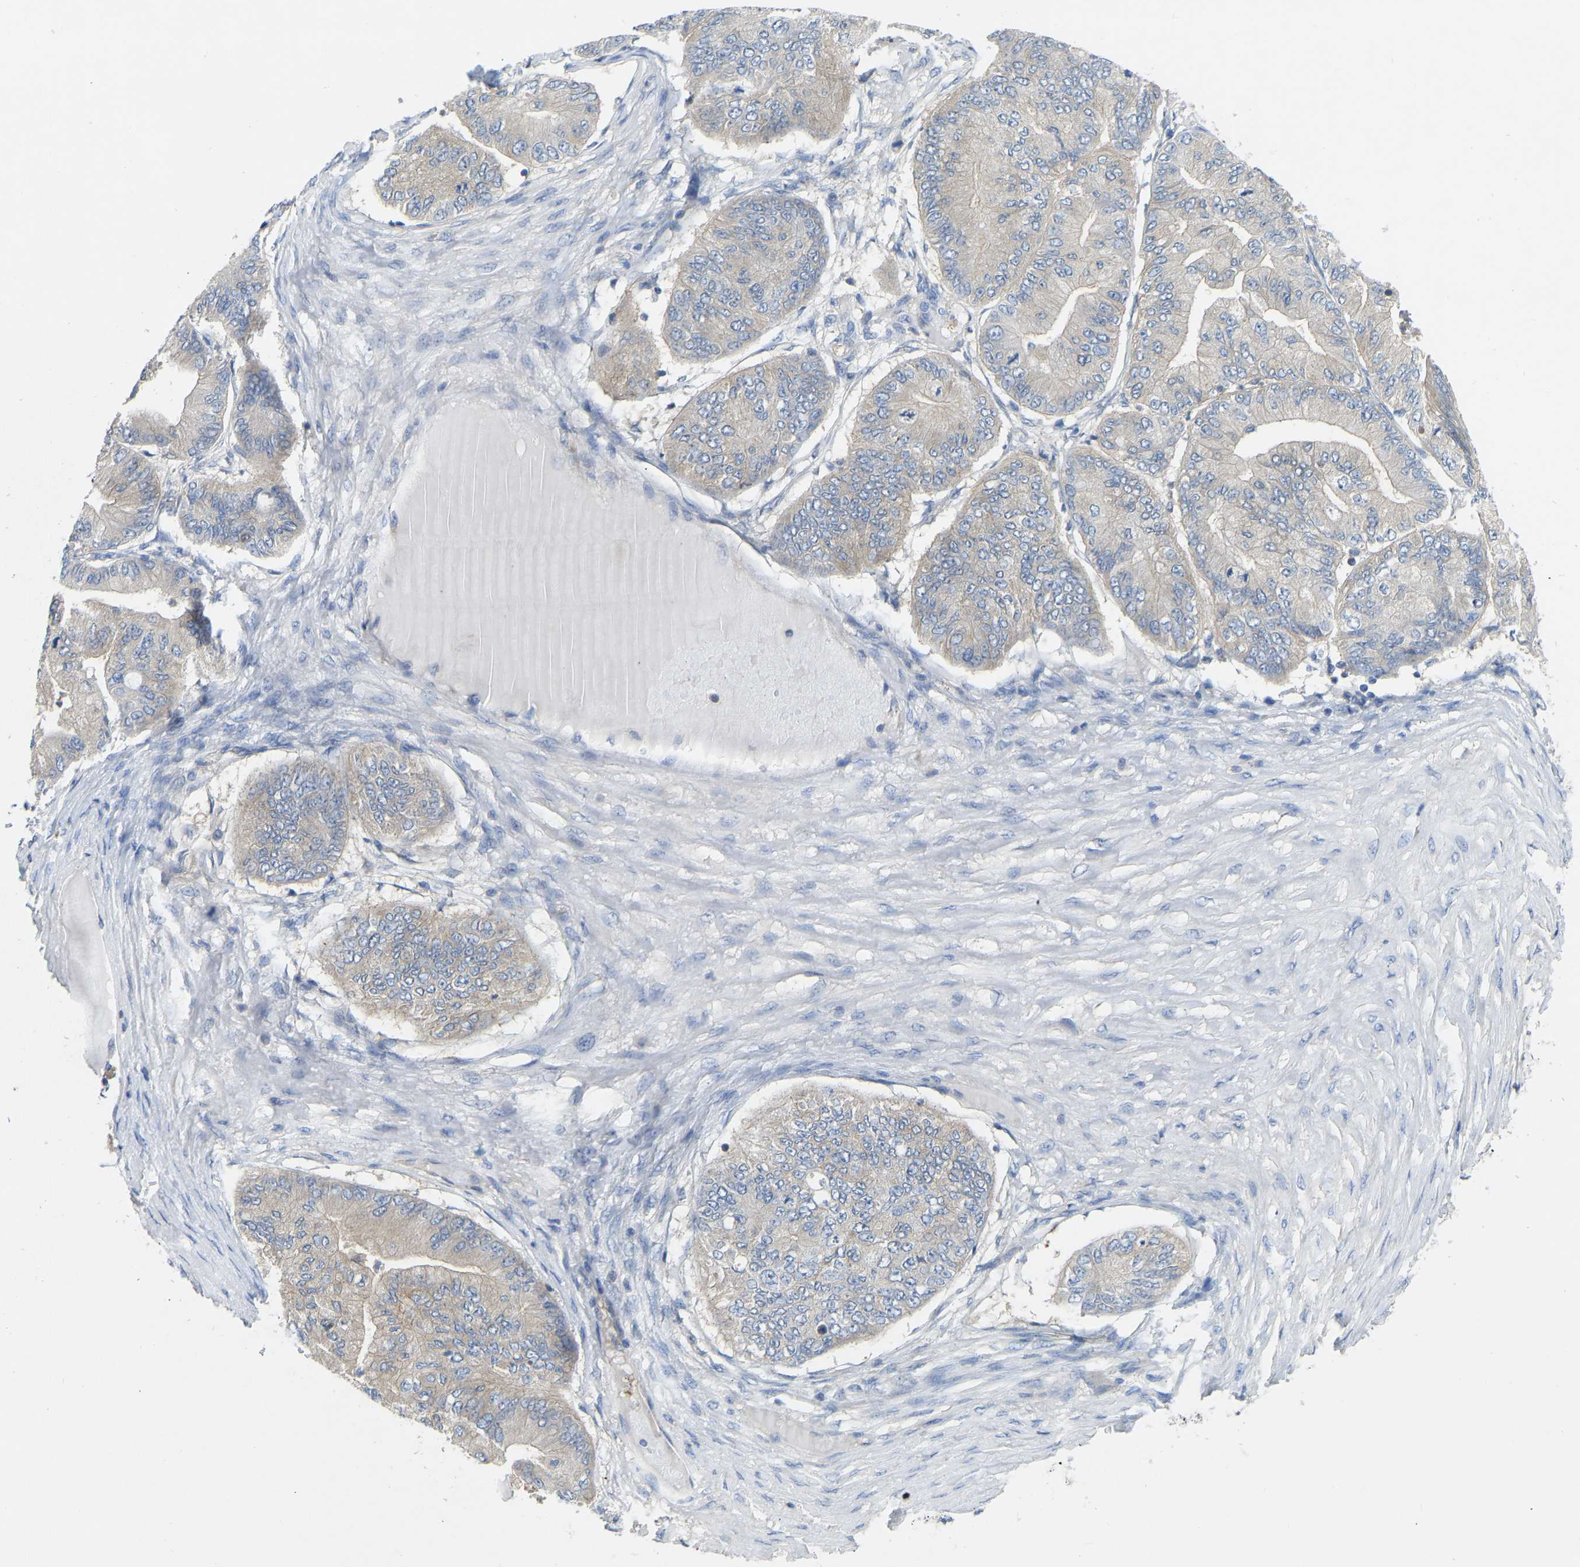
{"staining": {"intensity": "weak", "quantity": ">75%", "location": "cytoplasmic/membranous"}, "tissue": "ovarian cancer", "cell_type": "Tumor cells", "image_type": "cancer", "snomed": [{"axis": "morphology", "description": "Cystadenocarcinoma, mucinous, NOS"}, {"axis": "topography", "description": "Ovary"}], "caption": "Ovarian mucinous cystadenocarcinoma stained with DAB immunohistochemistry (IHC) displays low levels of weak cytoplasmic/membranous positivity in about >75% of tumor cells.", "gene": "PPP3CA", "patient": {"sex": "female", "age": 61}}